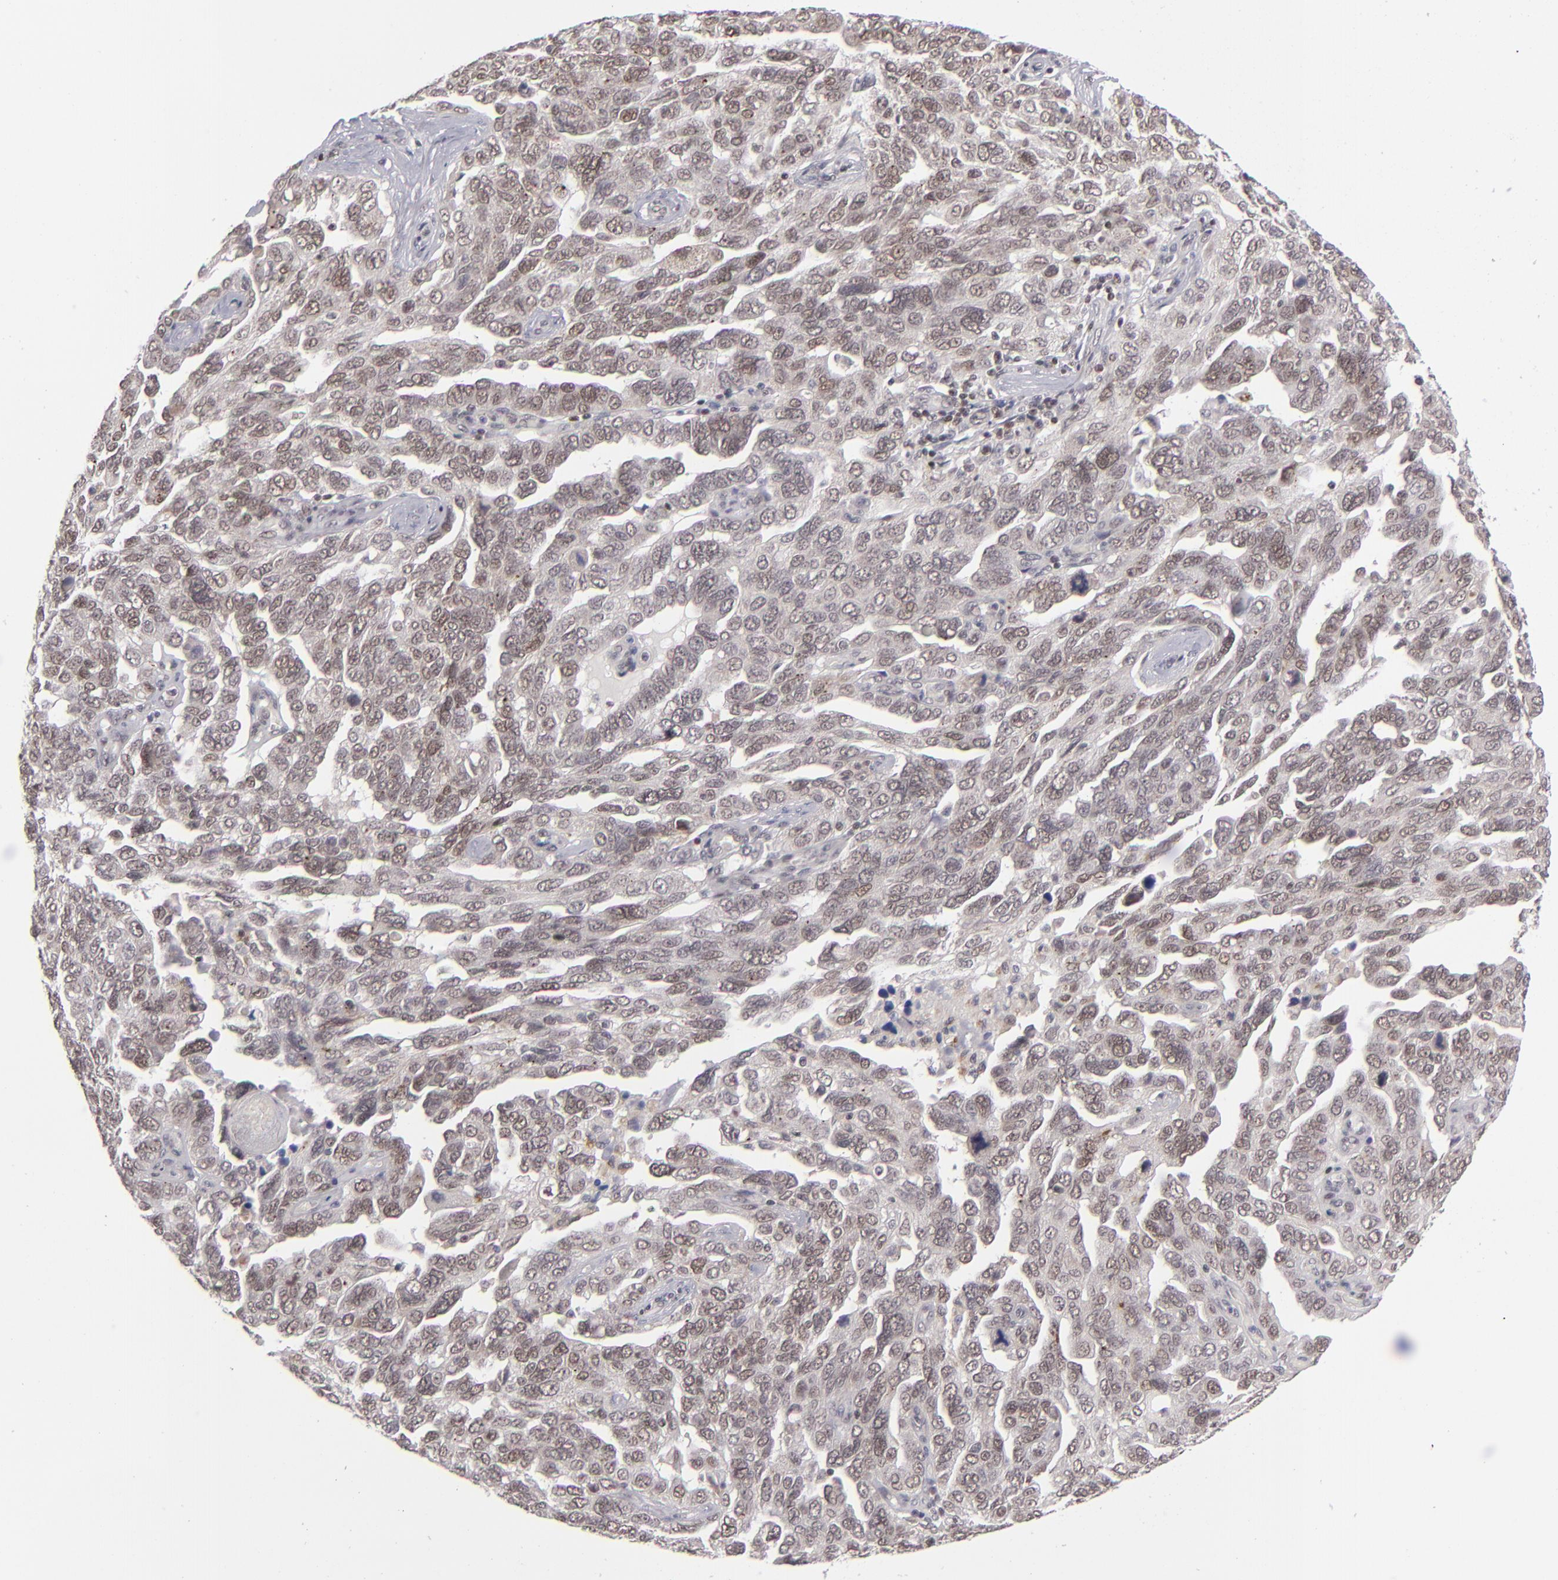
{"staining": {"intensity": "moderate", "quantity": ">75%", "location": "nuclear"}, "tissue": "ovarian cancer", "cell_type": "Tumor cells", "image_type": "cancer", "snomed": [{"axis": "morphology", "description": "Cystadenocarcinoma, serous, NOS"}, {"axis": "topography", "description": "Ovary"}], "caption": "The histopathology image demonstrates immunohistochemical staining of ovarian cancer (serous cystadenocarcinoma). There is moderate nuclear staining is appreciated in about >75% of tumor cells.", "gene": "MLLT3", "patient": {"sex": "female", "age": 64}}